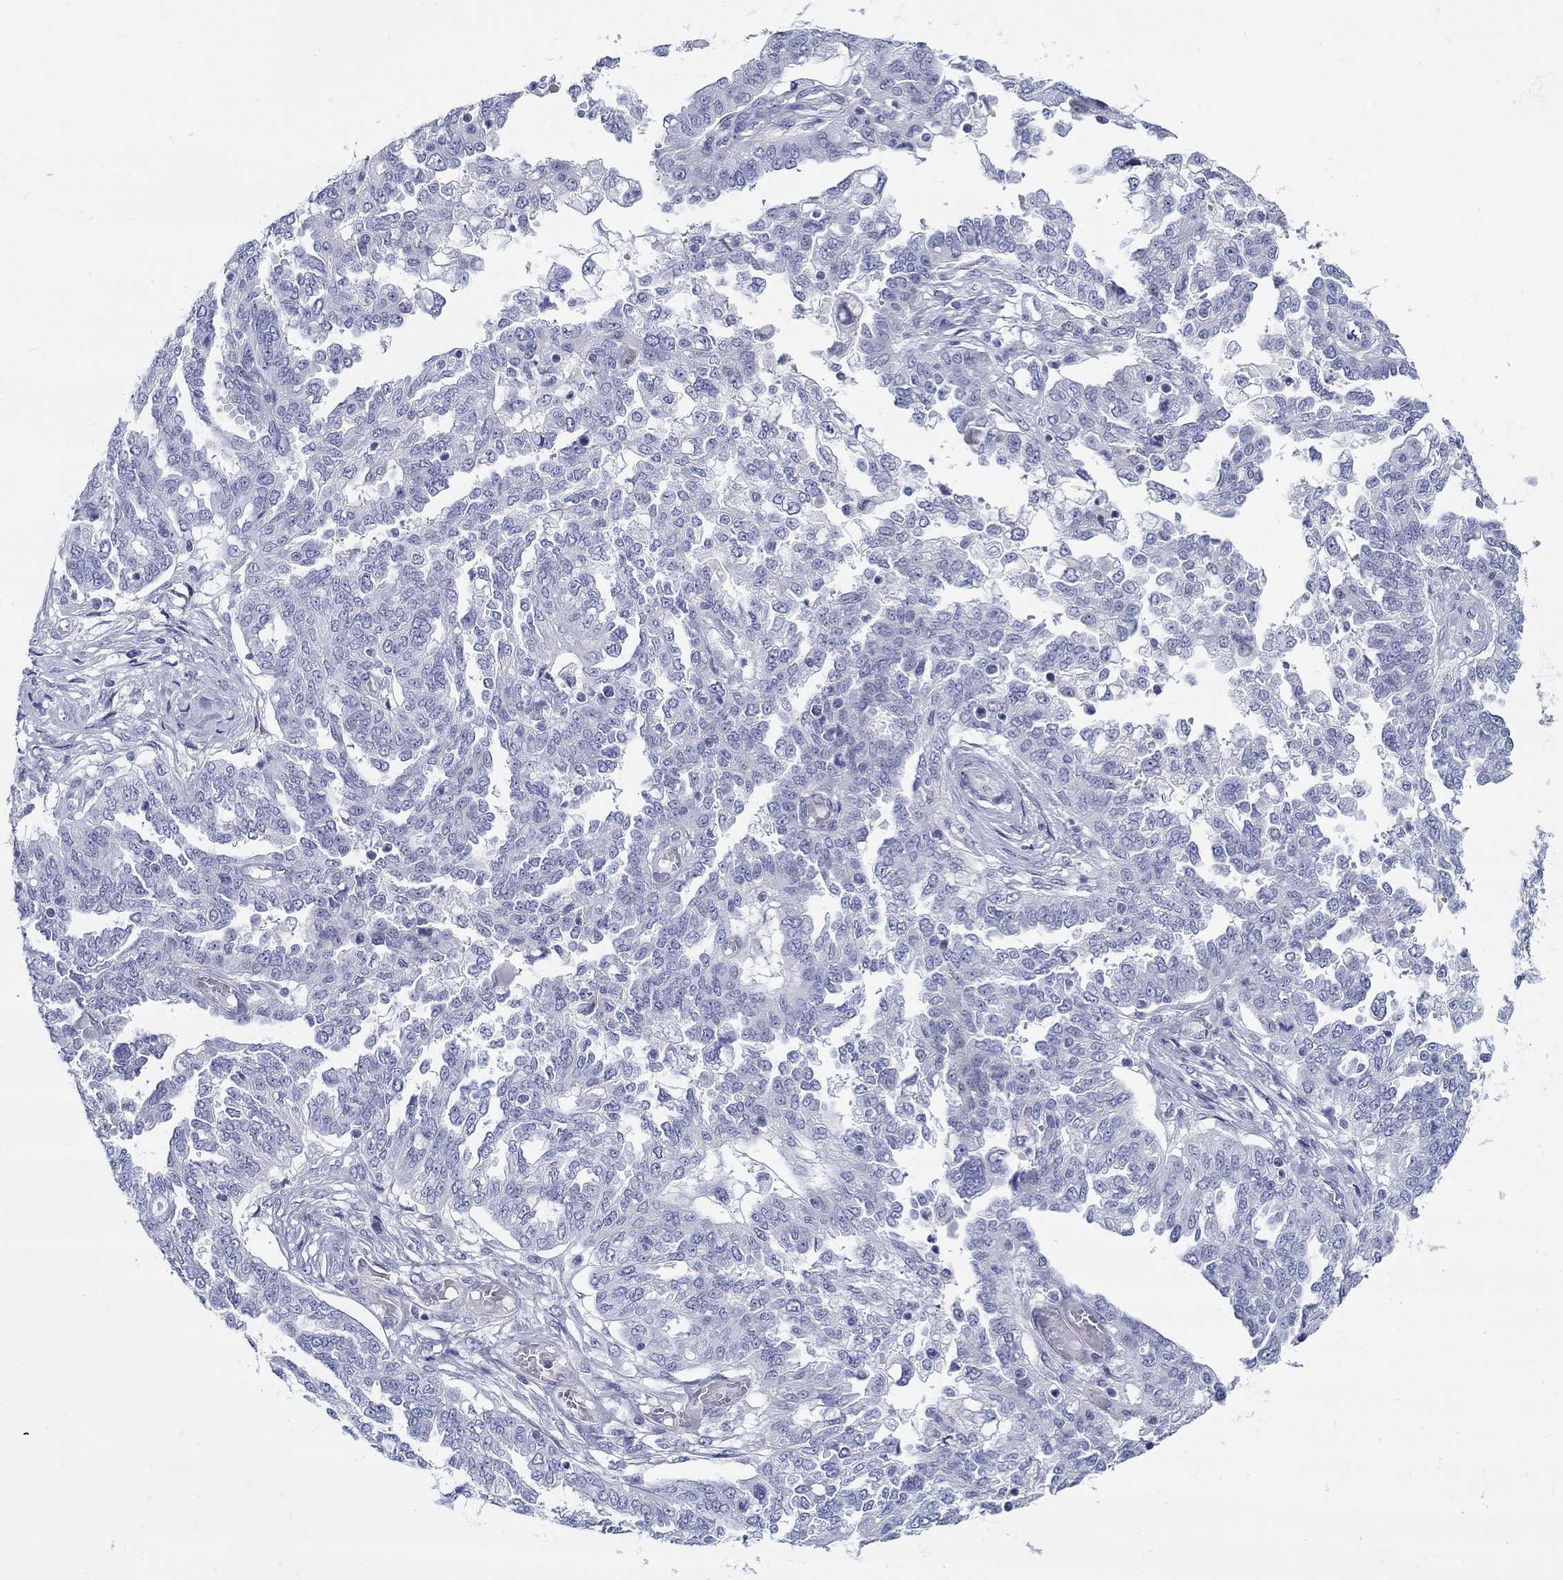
{"staining": {"intensity": "negative", "quantity": "none", "location": "none"}, "tissue": "ovarian cancer", "cell_type": "Tumor cells", "image_type": "cancer", "snomed": [{"axis": "morphology", "description": "Cystadenocarcinoma, serous, NOS"}, {"axis": "topography", "description": "Ovary"}], "caption": "Protein analysis of serous cystadenocarcinoma (ovarian) reveals no significant expression in tumor cells. Nuclei are stained in blue.", "gene": "CRYGS", "patient": {"sex": "female", "age": 67}}